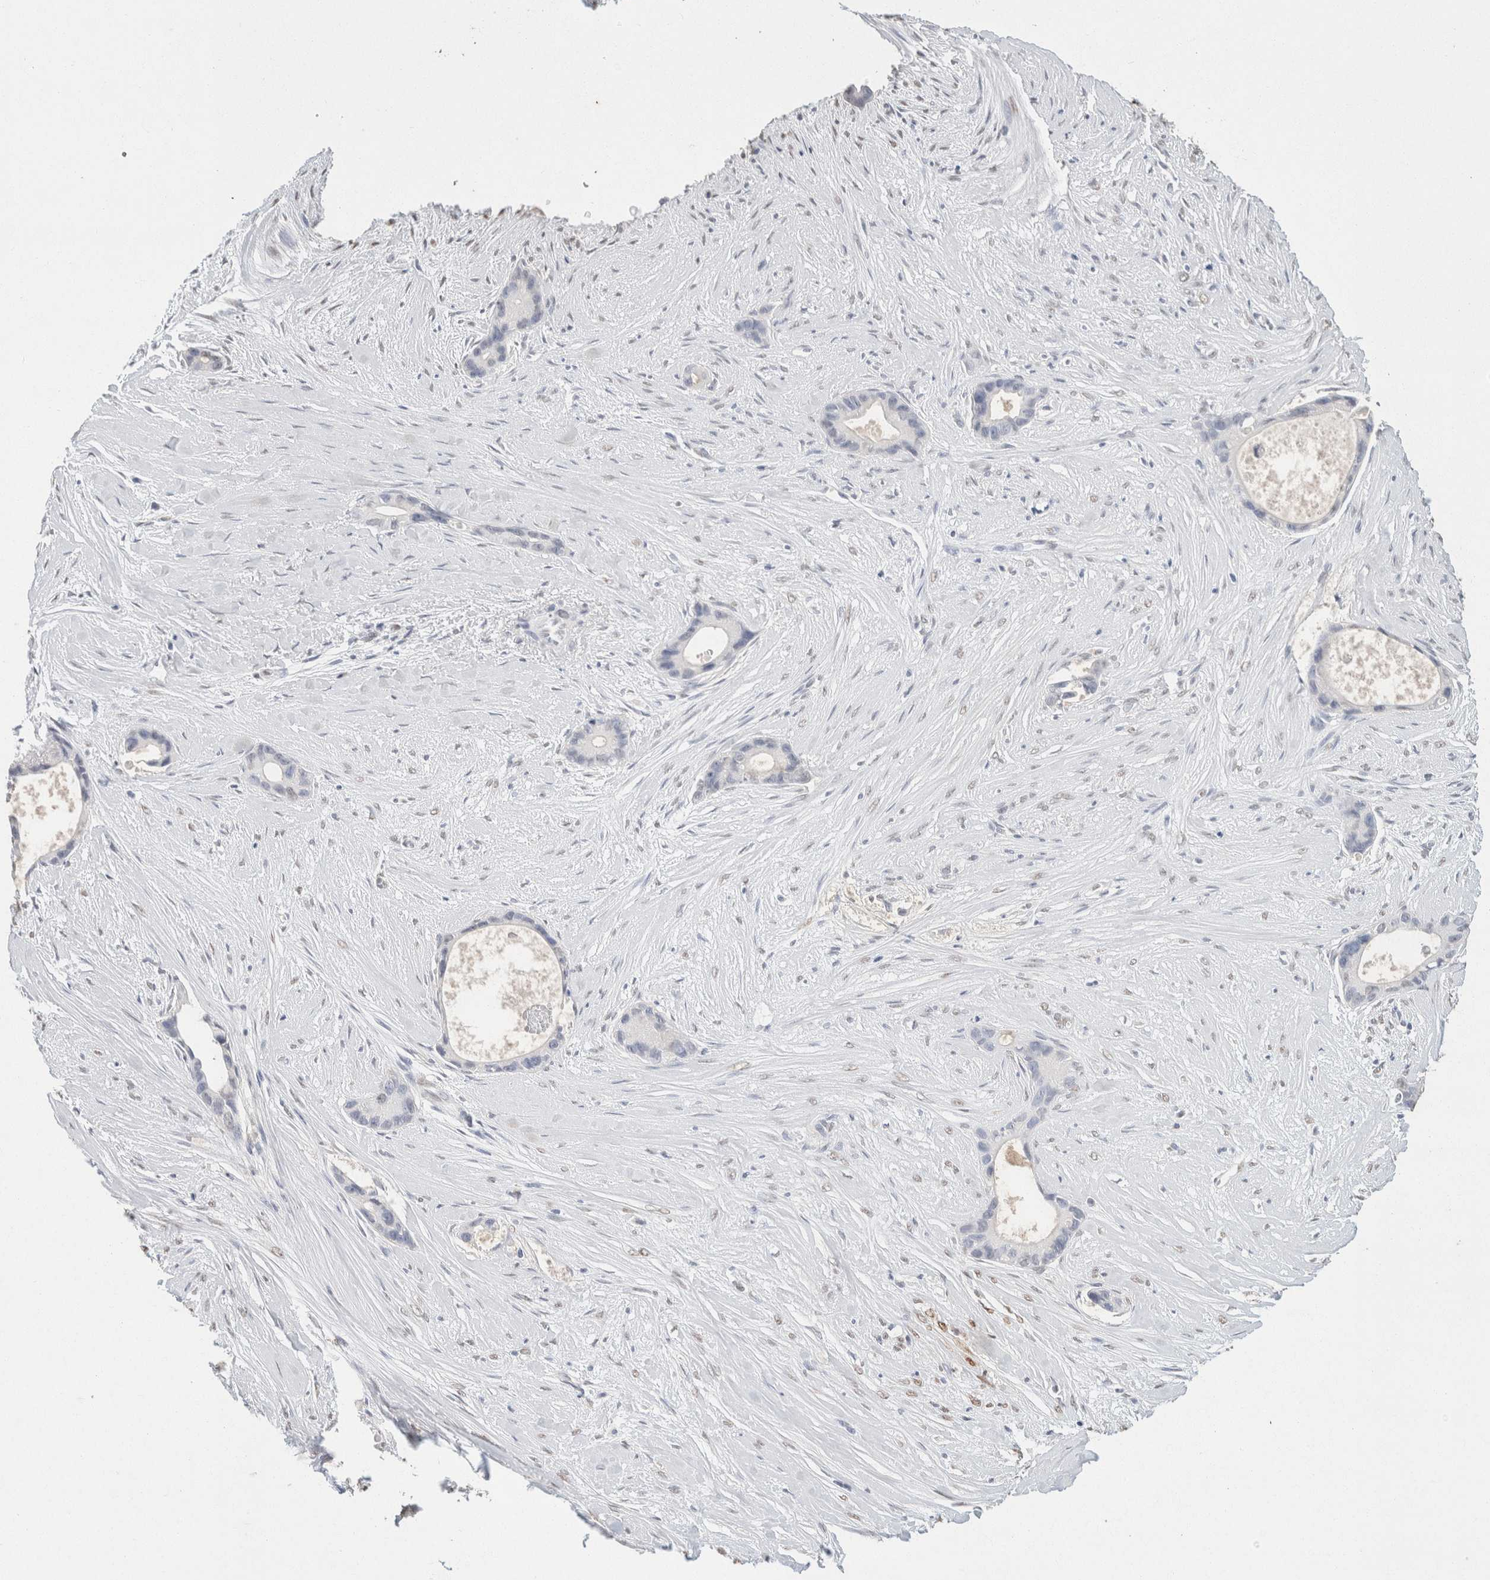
{"staining": {"intensity": "negative", "quantity": "none", "location": "none"}, "tissue": "liver cancer", "cell_type": "Tumor cells", "image_type": "cancer", "snomed": [{"axis": "morphology", "description": "Cholangiocarcinoma"}, {"axis": "topography", "description": "Liver"}], "caption": "The photomicrograph displays no significant expression in tumor cells of liver cholangiocarcinoma.", "gene": "CD80", "patient": {"sex": "female", "age": 55}}